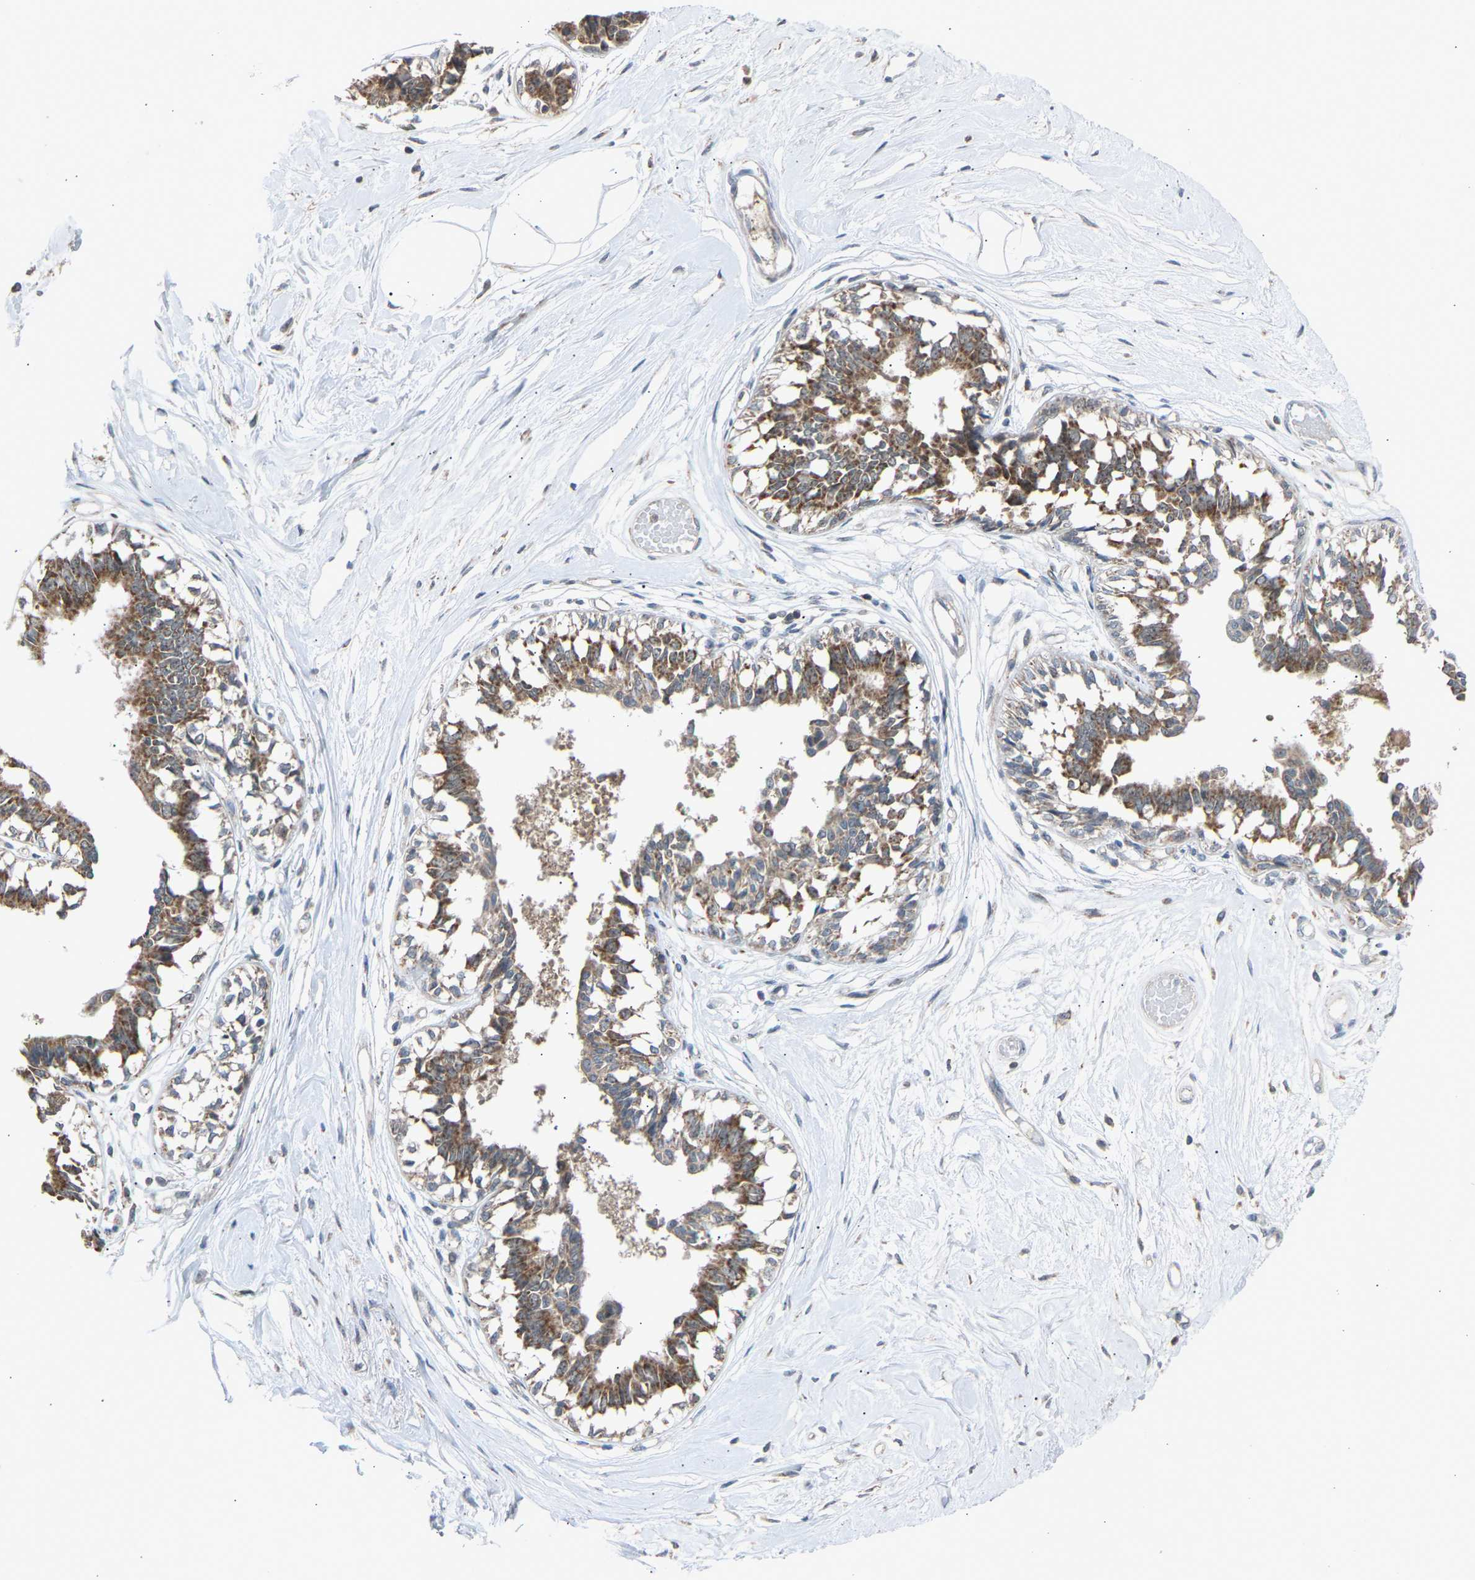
{"staining": {"intensity": "negative", "quantity": "none", "location": "none"}, "tissue": "breast", "cell_type": "Adipocytes", "image_type": "normal", "snomed": [{"axis": "morphology", "description": "Normal tissue, NOS"}, {"axis": "topography", "description": "Breast"}], "caption": "A micrograph of human breast is negative for staining in adipocytes. The staining was performed using DAB to visualize the protein expression in brown, while the nuclei were stained in blue with hematoxylin (Magnification: 20x).", "gene": "SLIRP", "patient": {"sex": "female", "age": 45}}